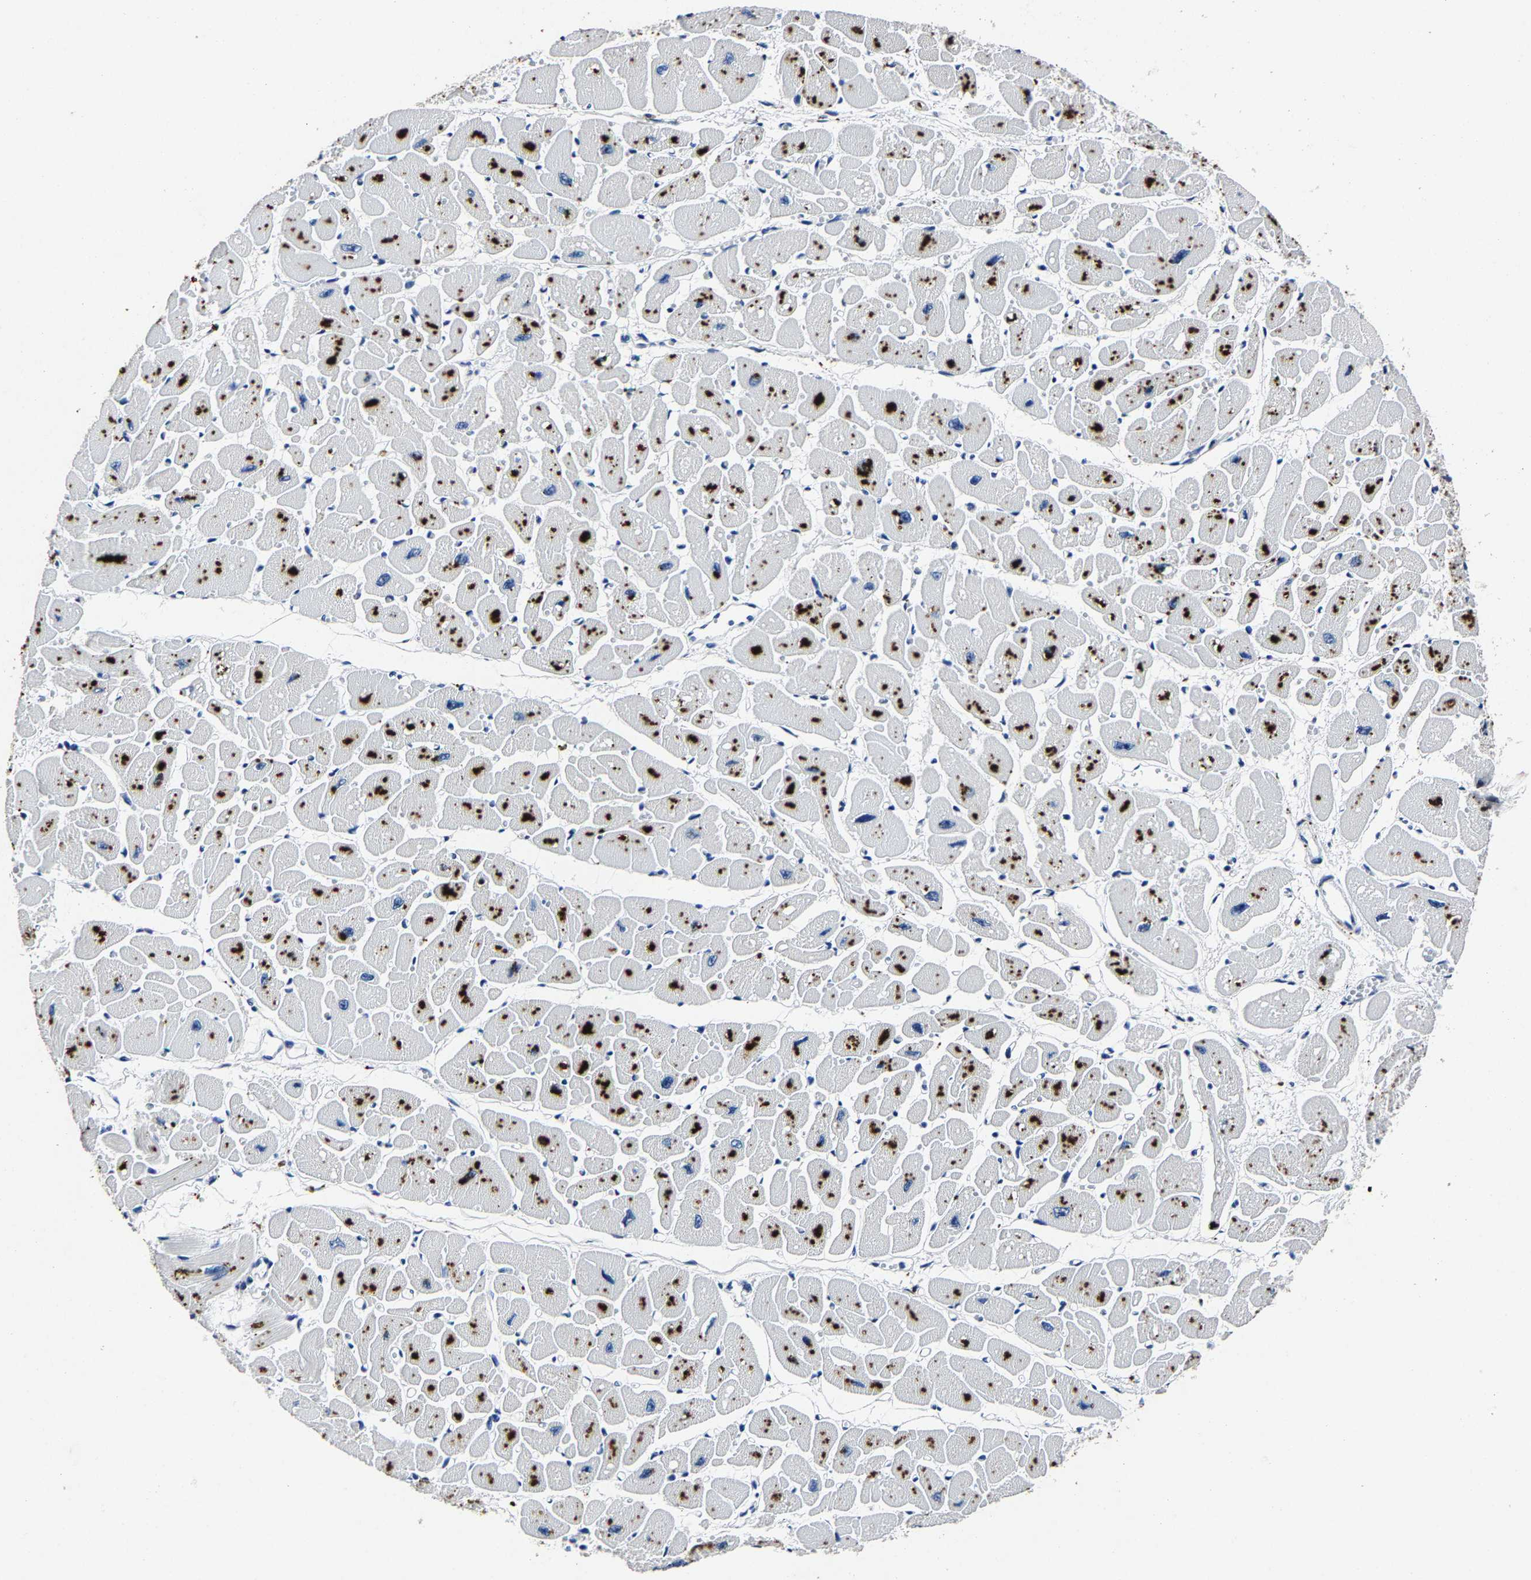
{"staining": {"intensity": "moderate", "quantity": "25%-75%", "location": "cytoplasmic/membranous,nuclear"}, "tissue": "heart muscle", "cell_type": "Cardiomyocytes", "image_type": "normal", "snomed": [{"axis": "morphology", "description": "Normal tissue, NOS"}, {"axis": "topography", "description": "Heart"}], "caption": "A brown stain labels moderate cytoplasmic/membranous,nuclear positivity of a protein in cardiomyocytes of unremarkable human heart muscle.", "gene": "RBM45", "patient": {"sex": "female", "age": 54}}